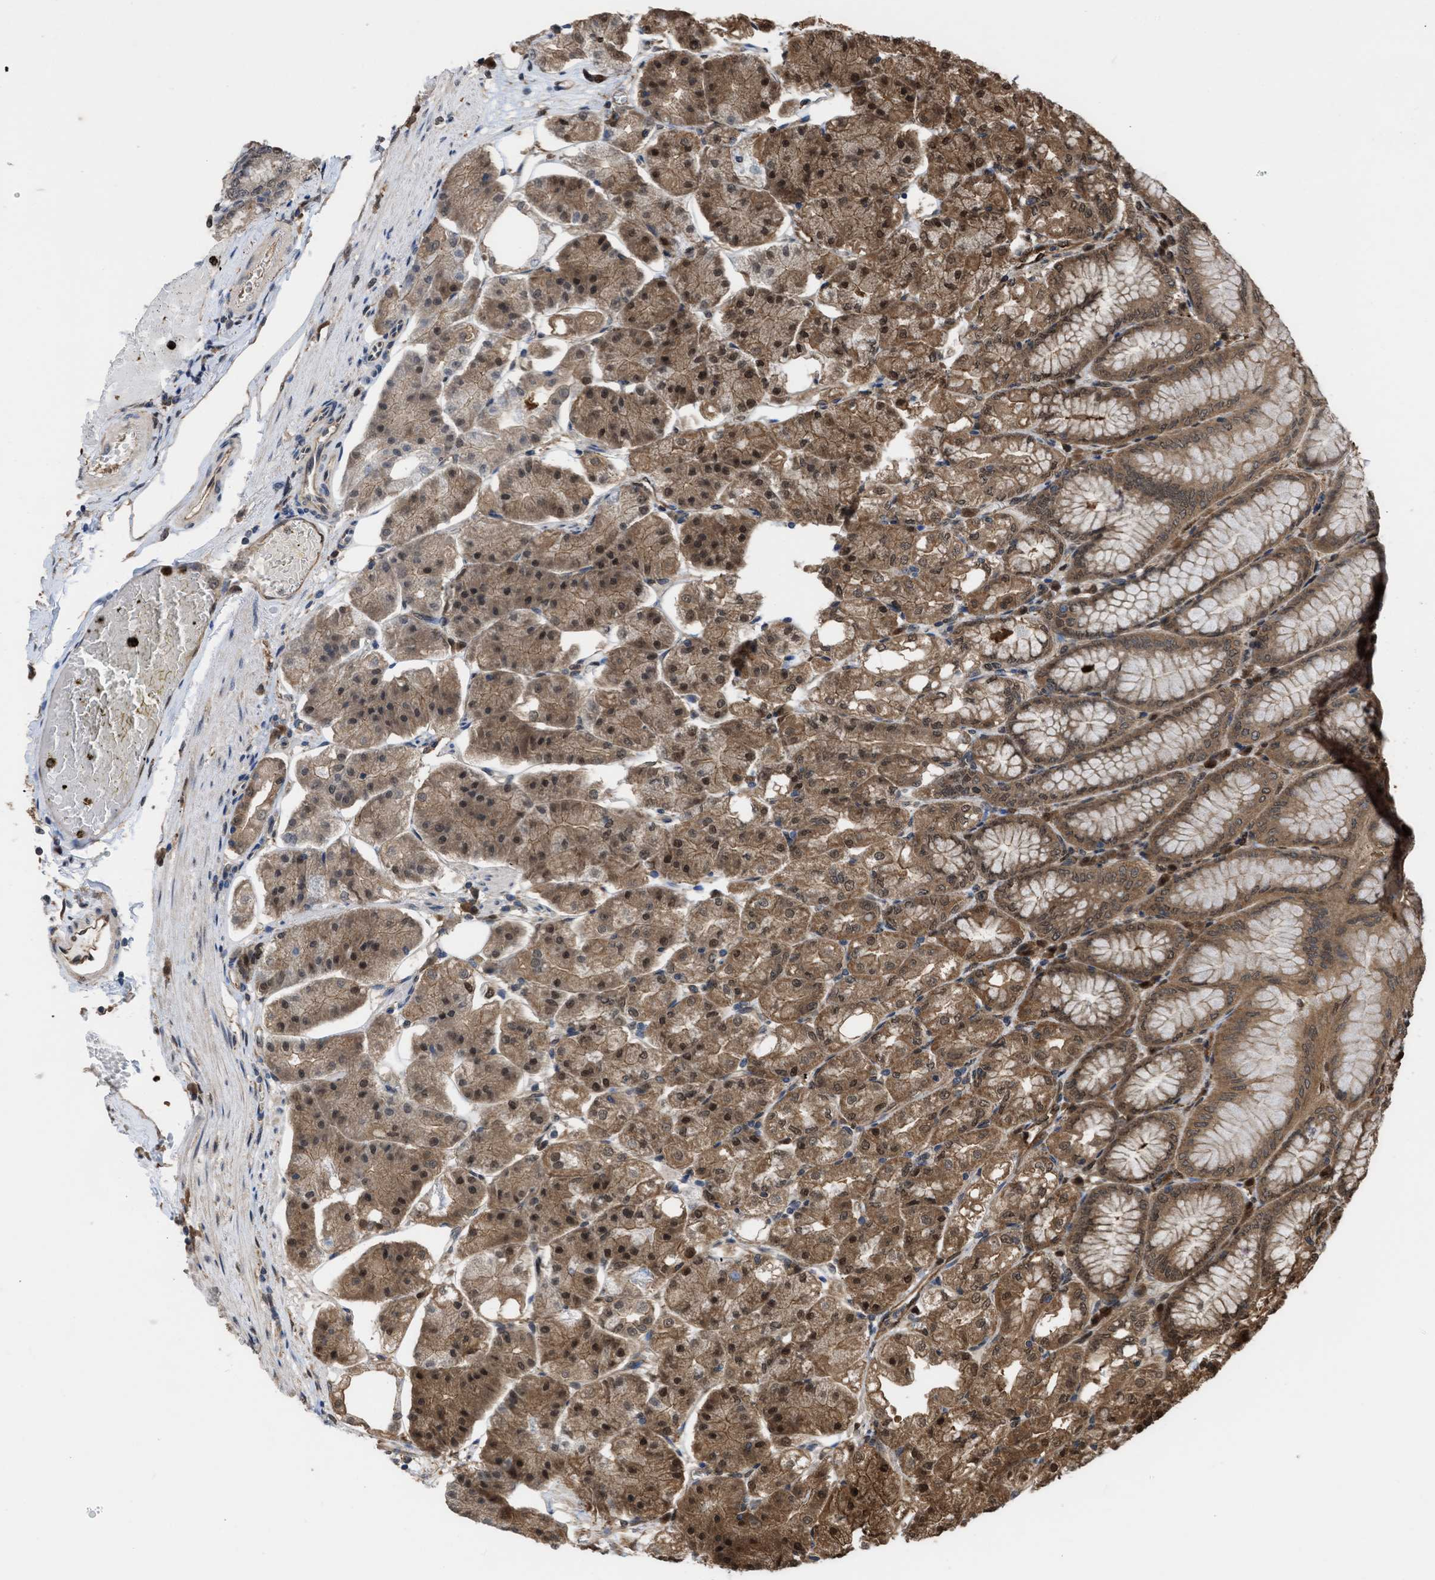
{"staining": {"intensity": "moderate", "quantity": ">75%", "location": "cytoplasmic/membranous,nuclear"}, "tissue": "stomach", "cell_type": "Glandular cells", "image_type": "normal", "snomed": [{"axis": "morphology", "description": "Normal tissue, NOS"}, {"axis": "topography", "description": "Stomach, lower"}], "caption": "Glandular cells show medium levels of moderate cytoplasmic/membranous,nuclear expression in approximately >75% of cells in normal human stomach.", "gene": "YWHAG", "patient": {"sex": "male", "age": 71}}